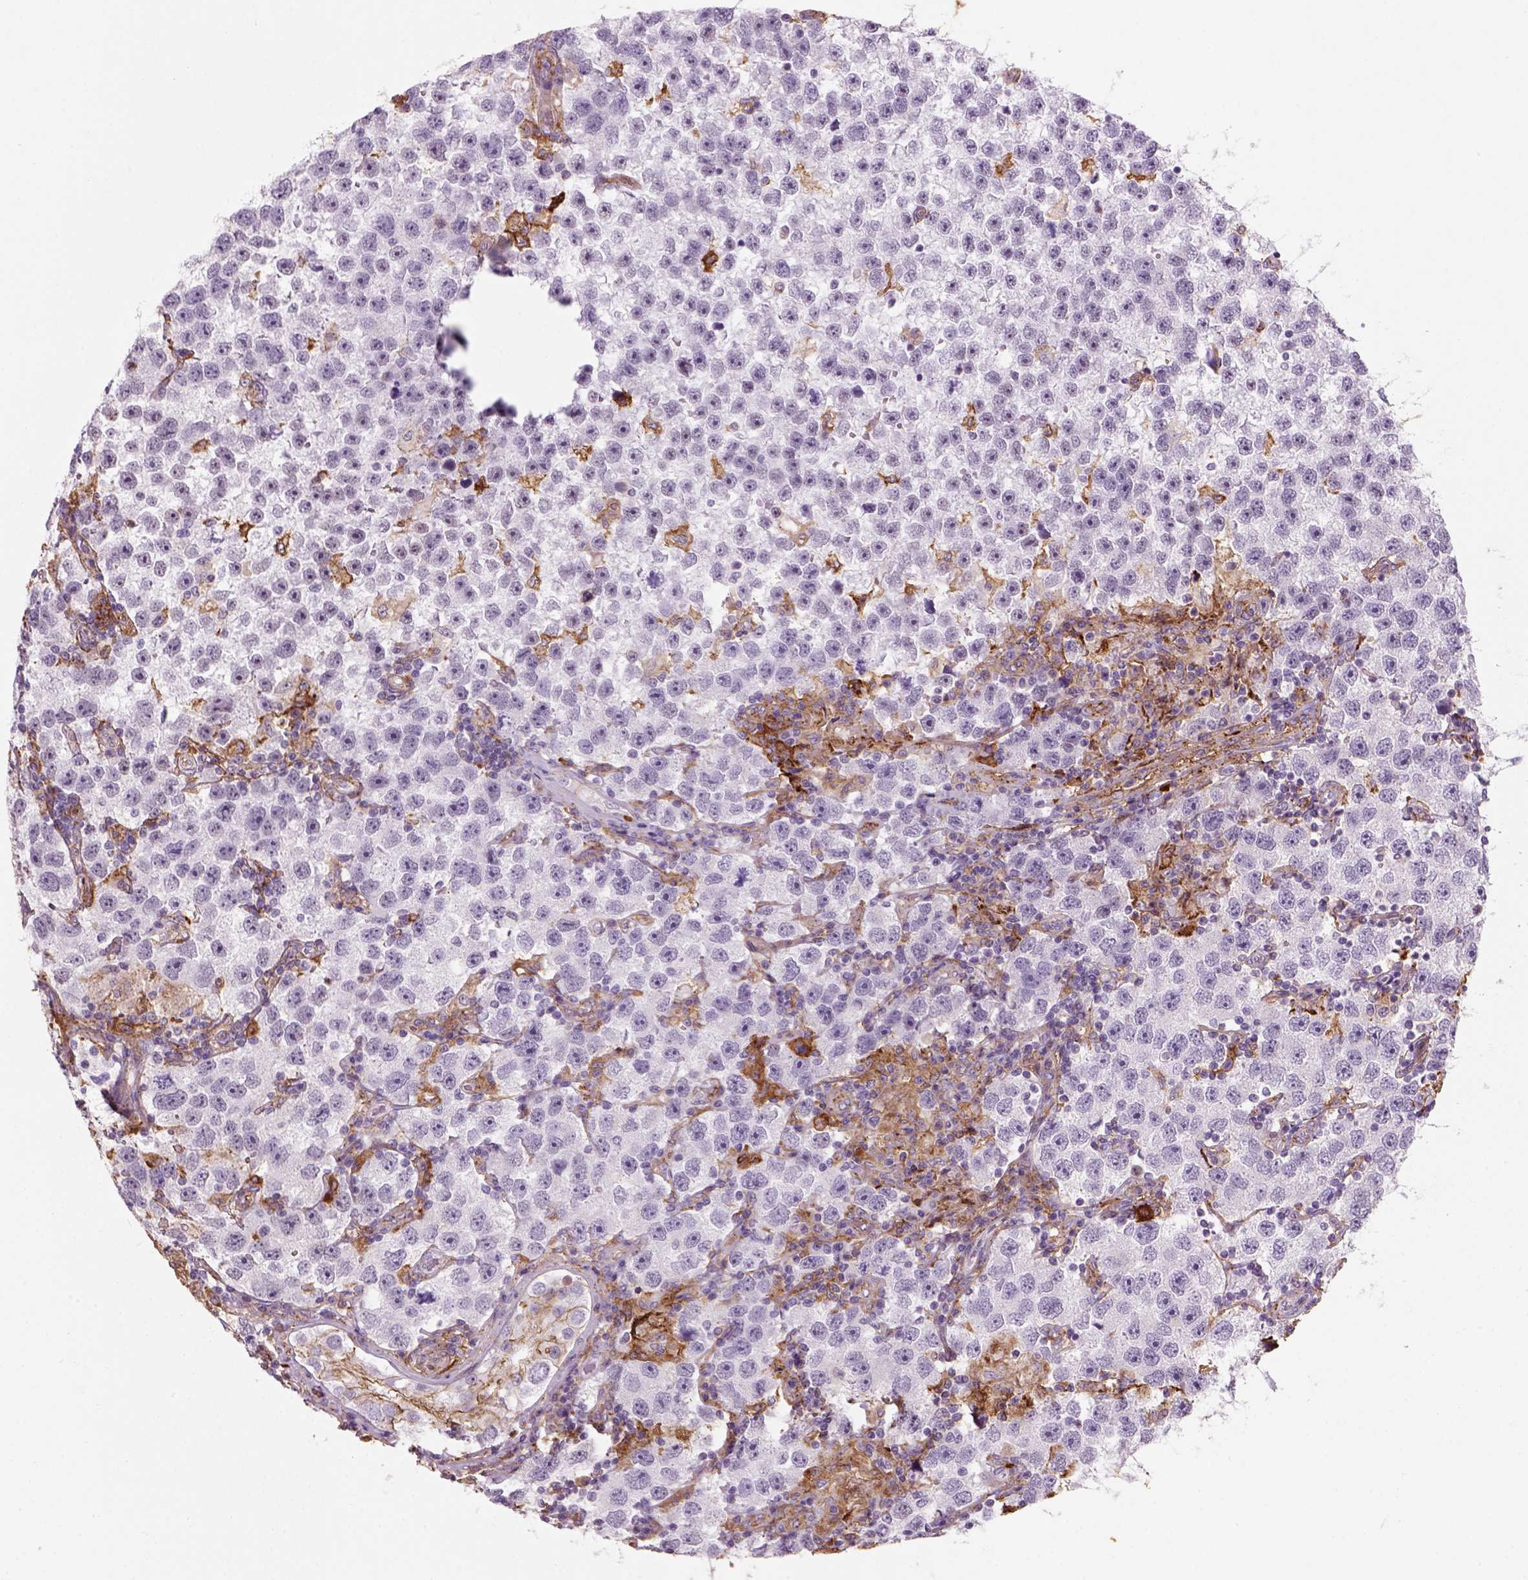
{"staining": {"intensity": "negative", "quantity": "none", "location": "none"}, "tissue": "testis cancer", "cell_type": "Tumor cells", "image_type": "cancer", "snomed": [{"axis": "morphology", "description": "Seminoma, NOS"}, {"axis": "topography", "description": "Testis"}], "caption": "Micrograph shows no protein staining in tumor cells of testis seminoma tissue.", "gene": "MARCKS", "patient": {"sex": "male", "age": 26}}